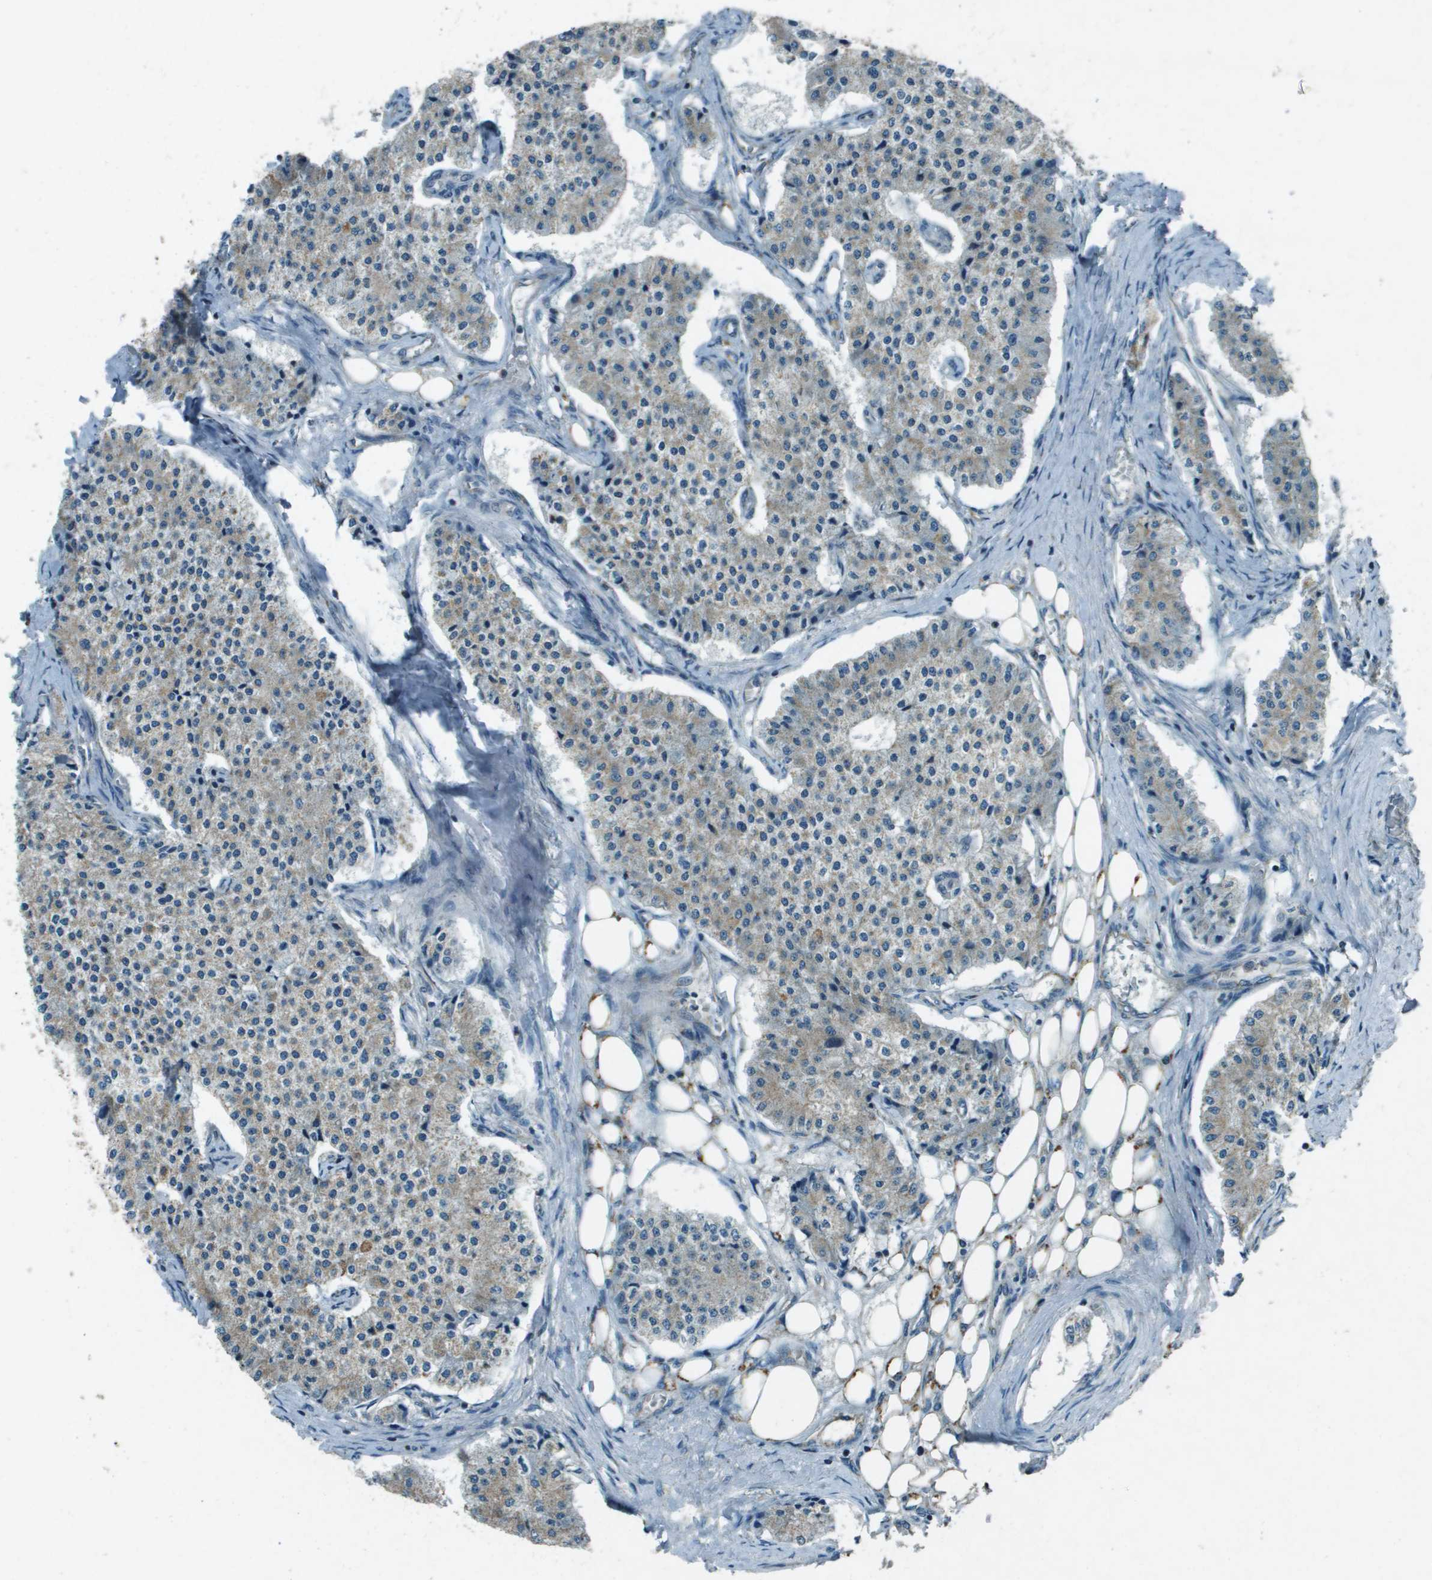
{"staining": {"intensity": "moderate", "quantity": "<25%", "location": "cytoplasmic/membranous"}, "tissue": "carcinoid", "cell_type": "Tumor cells", "image_type": "cancer", "snomed": [{"axis": "morphology", "description": "Carcinoid, malignant, NOS"}, {"axis": "topography", "description": "Colon"}], "caption": "This photomicrograph displays carcinoid stained with immunohistochemistry to label a protein in brown. The cytoplasmic/membranous of tumor cells show moderate positivity for the protein. Nuclei are counter-stained blue.", "gene": "MIGA1", "patient": {"sex": "female", "age": 52}}